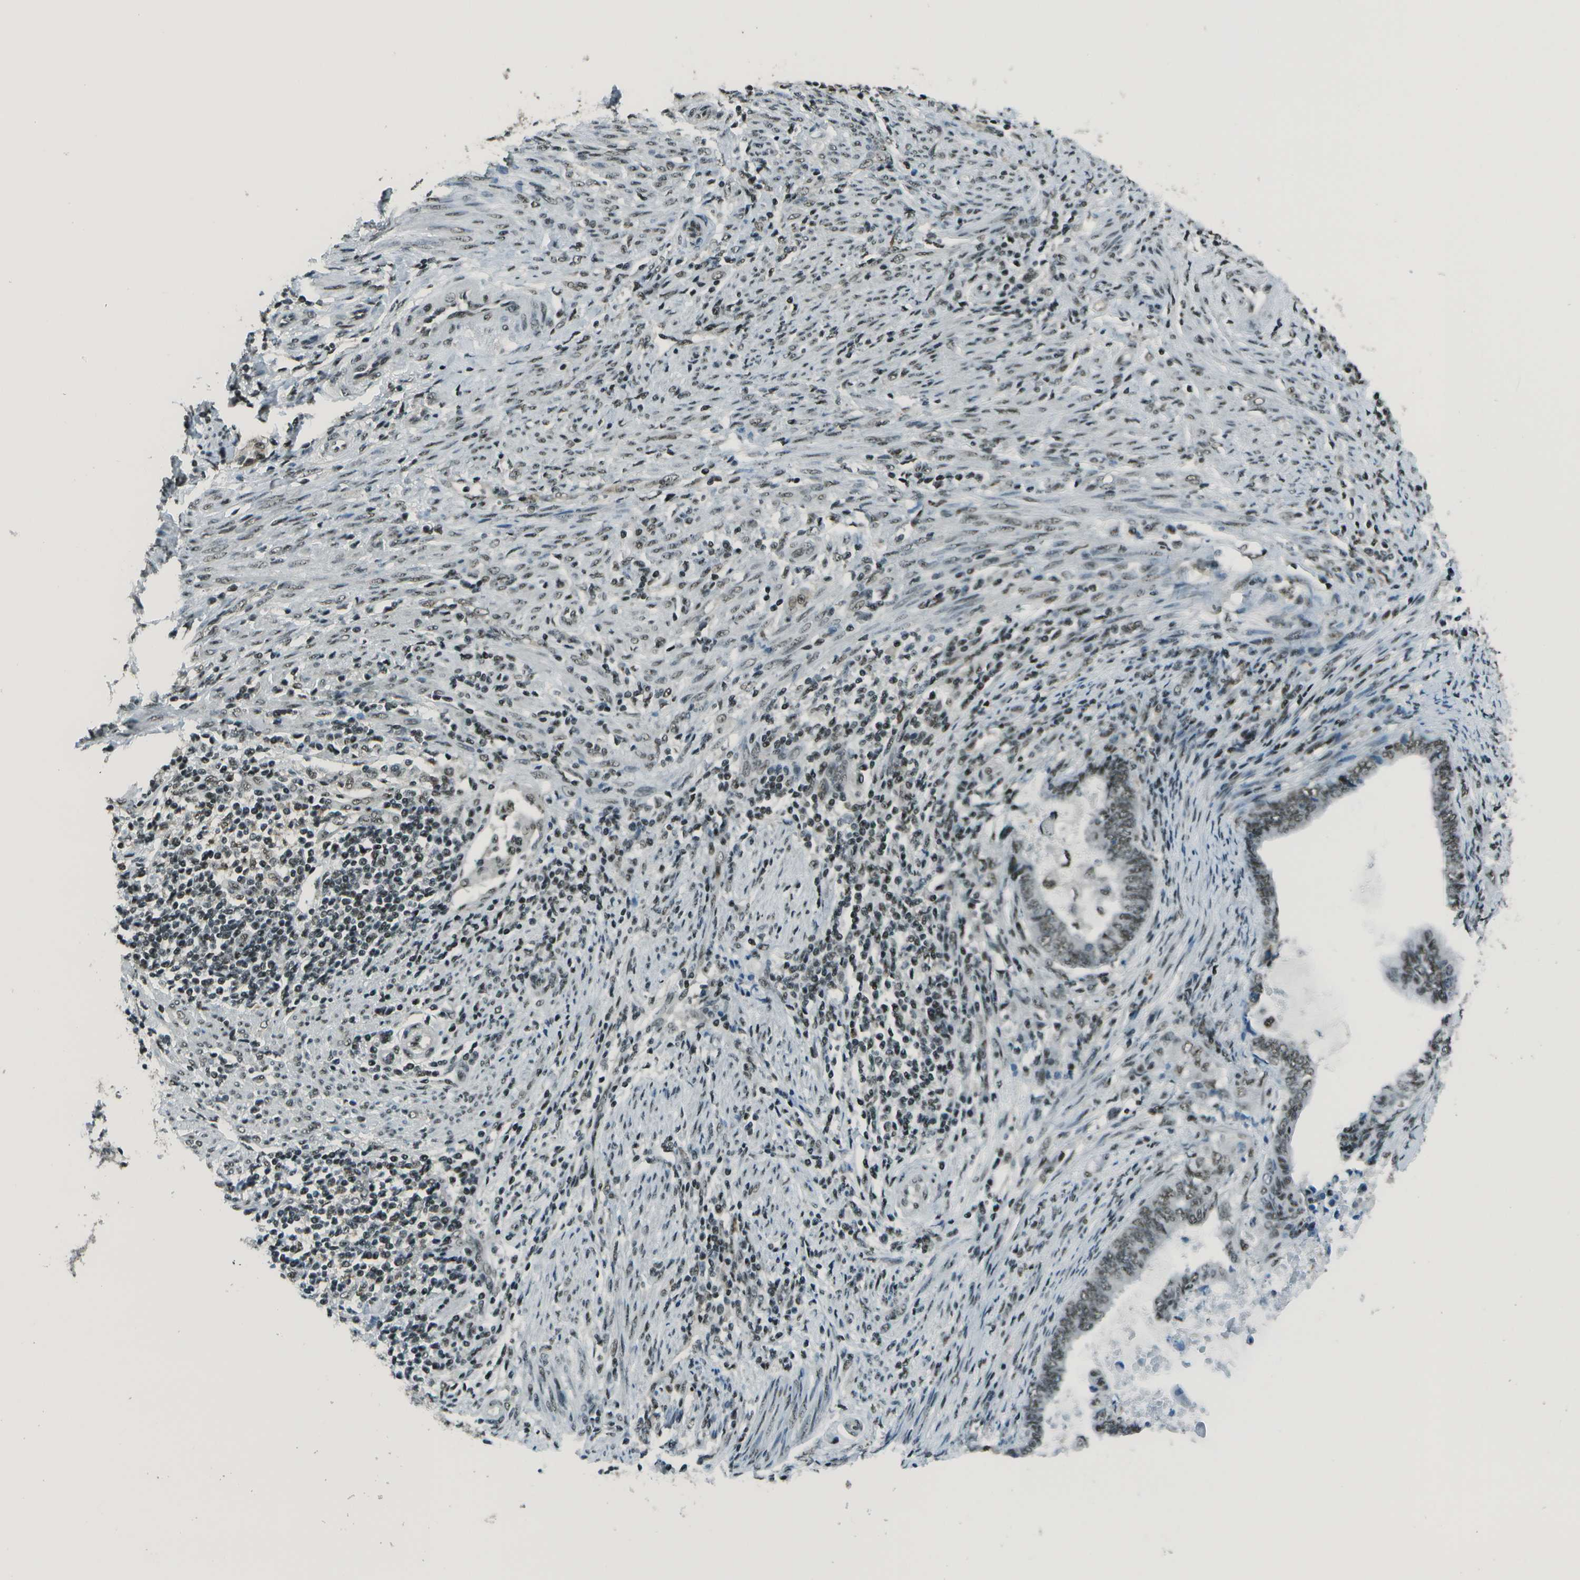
{"staining": {"intensity": "weak", "quantity": ">75%", "location": "nuclear"}, "tissue": "endometrial cancer", "cell_type": "Tumor cells", "image_type": "cancer", "snomed": [{"axis": "morphology", "description": "Adenocarcinoma, NOS"}, {"axis": "topography", "description": "Uterus"}, {"axis": "topography", "description": "Endometrium"}], "caption": "This micrograph displays immunohistochemistry staining of human endometrial cancer (adenocarcinoma), with low weak nuclear expression in about >75% of tumor cells.", "gene": "DEPDC1", "patient": {"sex": "female", "age": 70}}